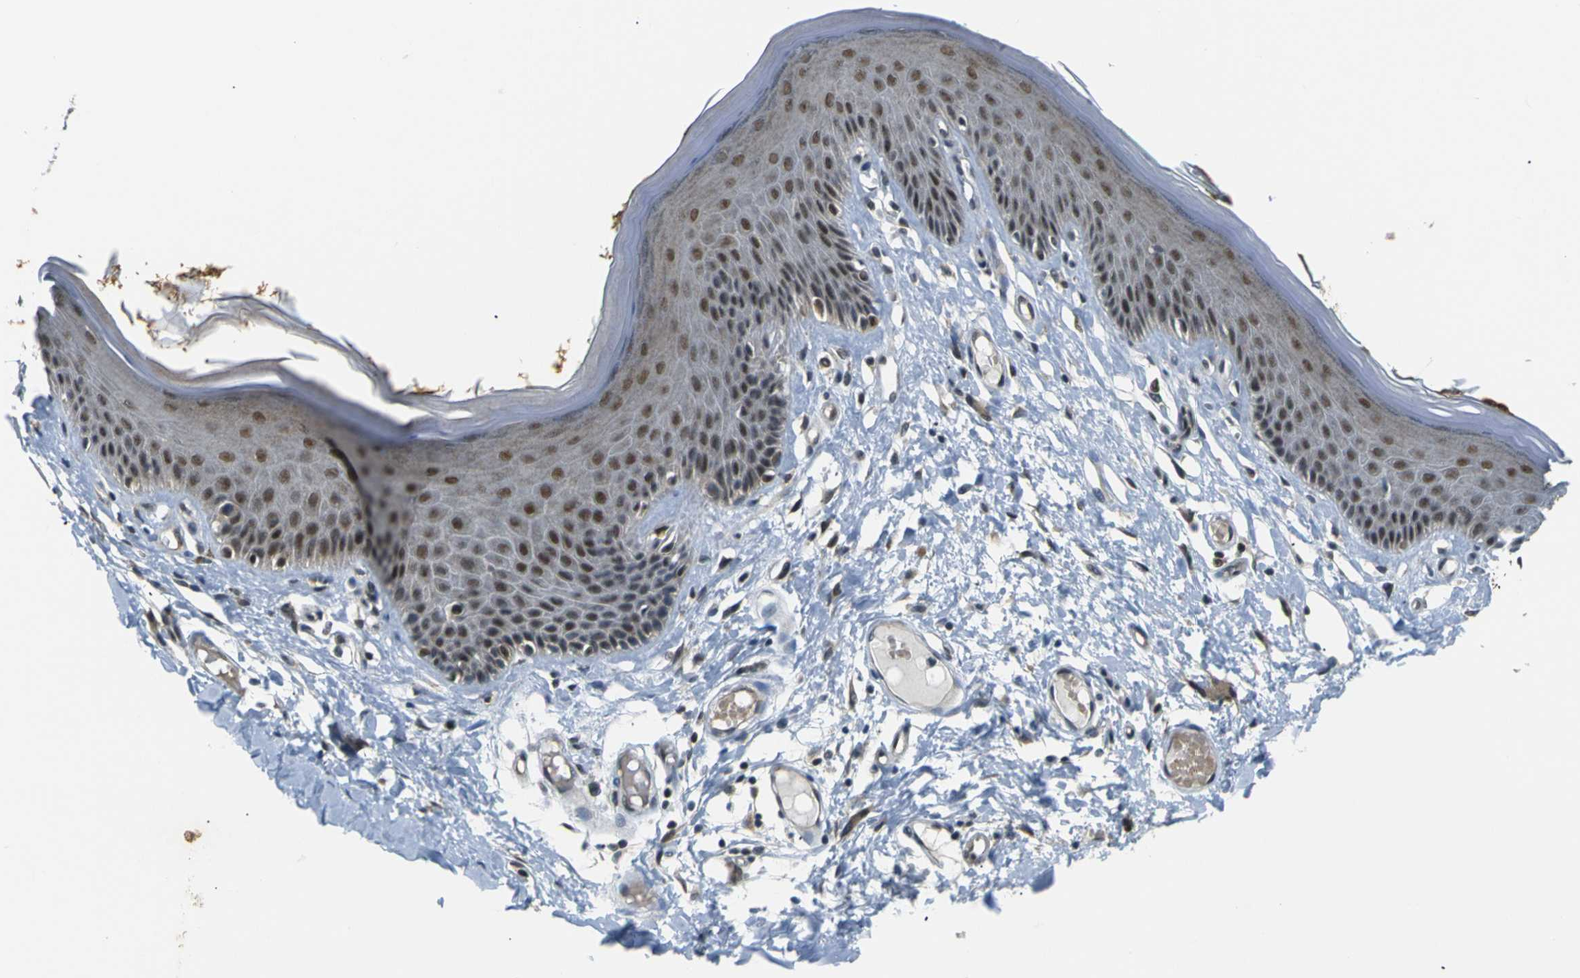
{"staining": {"intensity": "moderate", "quantity": ">75%", "location": "nuclear"}, "tissue": "skin", "cell_type": "Epidermal cells", "image_type": "normal", "snomed": [{"axis": "morphology", "description": "Normal tissue, NOS"}, {"axis": "topography", "description": "Vulva"}], "caption": "Immunohistochemical staining of unremarkable skin demonstrates medium levels of moderate nuclear positivity in approximately >75% of epidermal cells.", "gene": "SKP1", "patient": {"sex": "female", "age": 73}}